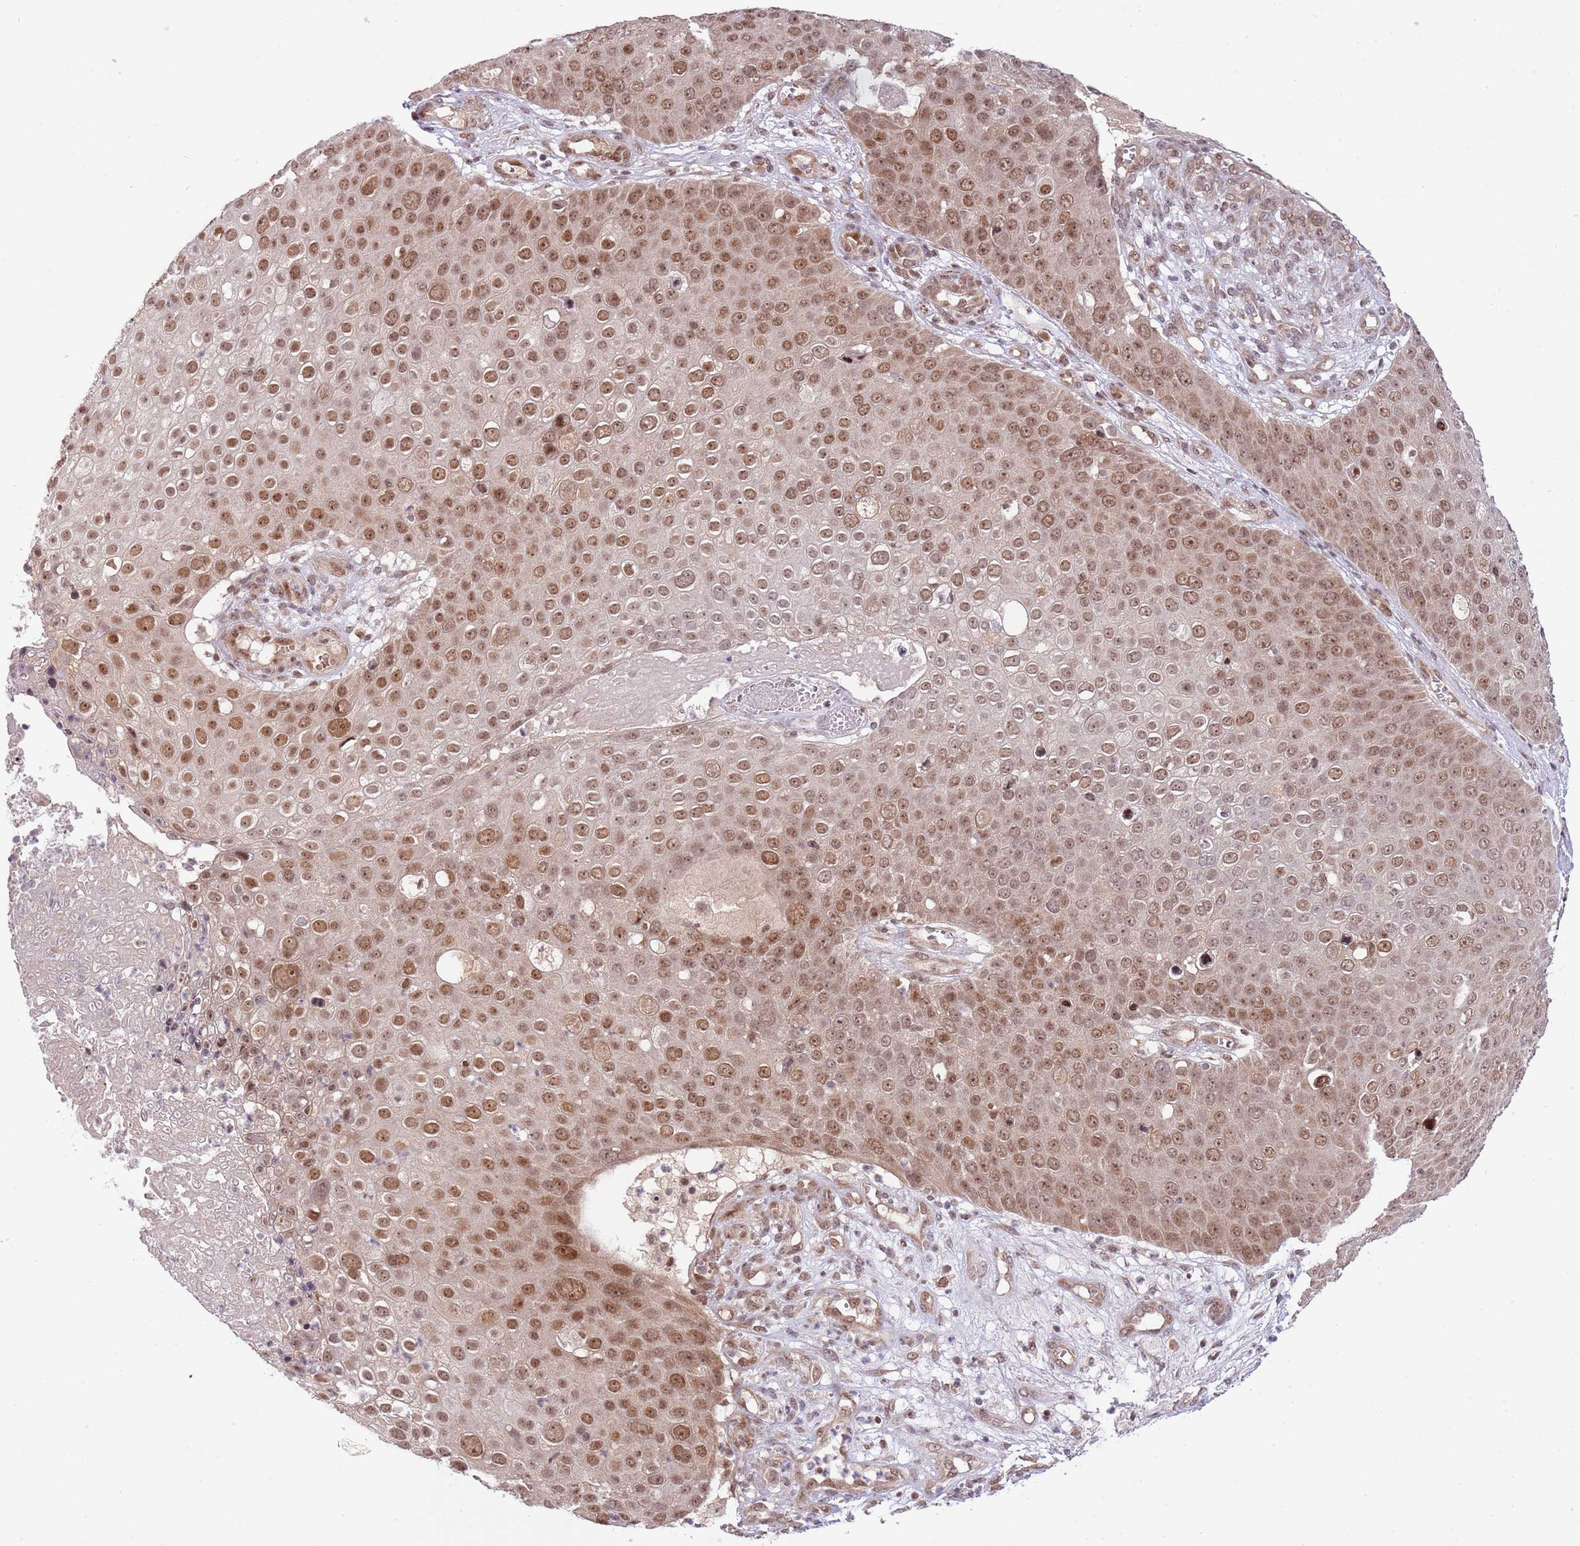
{"staining": {"intensity": "moderate", "quantity": ">75%", "location": "nuclear"}, "tissue": "skin cancer", "cell_type": "Tumor cells", "image_type": "cancer", "snomed": [{"axis": "morphology", "description": "Squamous cell carcinoma, NOS"}, {"axis": "topography", "description": "Skin"}], "caption": "Moderate nuclear protein positivity is identified in about >75% of tumor cells in skin cancer (squamous cell carcinoma). (Stains: DAB (3,3'-diaminobenzidine) in brown, nuclei in blue, Microscopy: brightfield microscopy at high magnification).", "gene": "CHD1", "patient": {"sex": "male", "age": 71}}